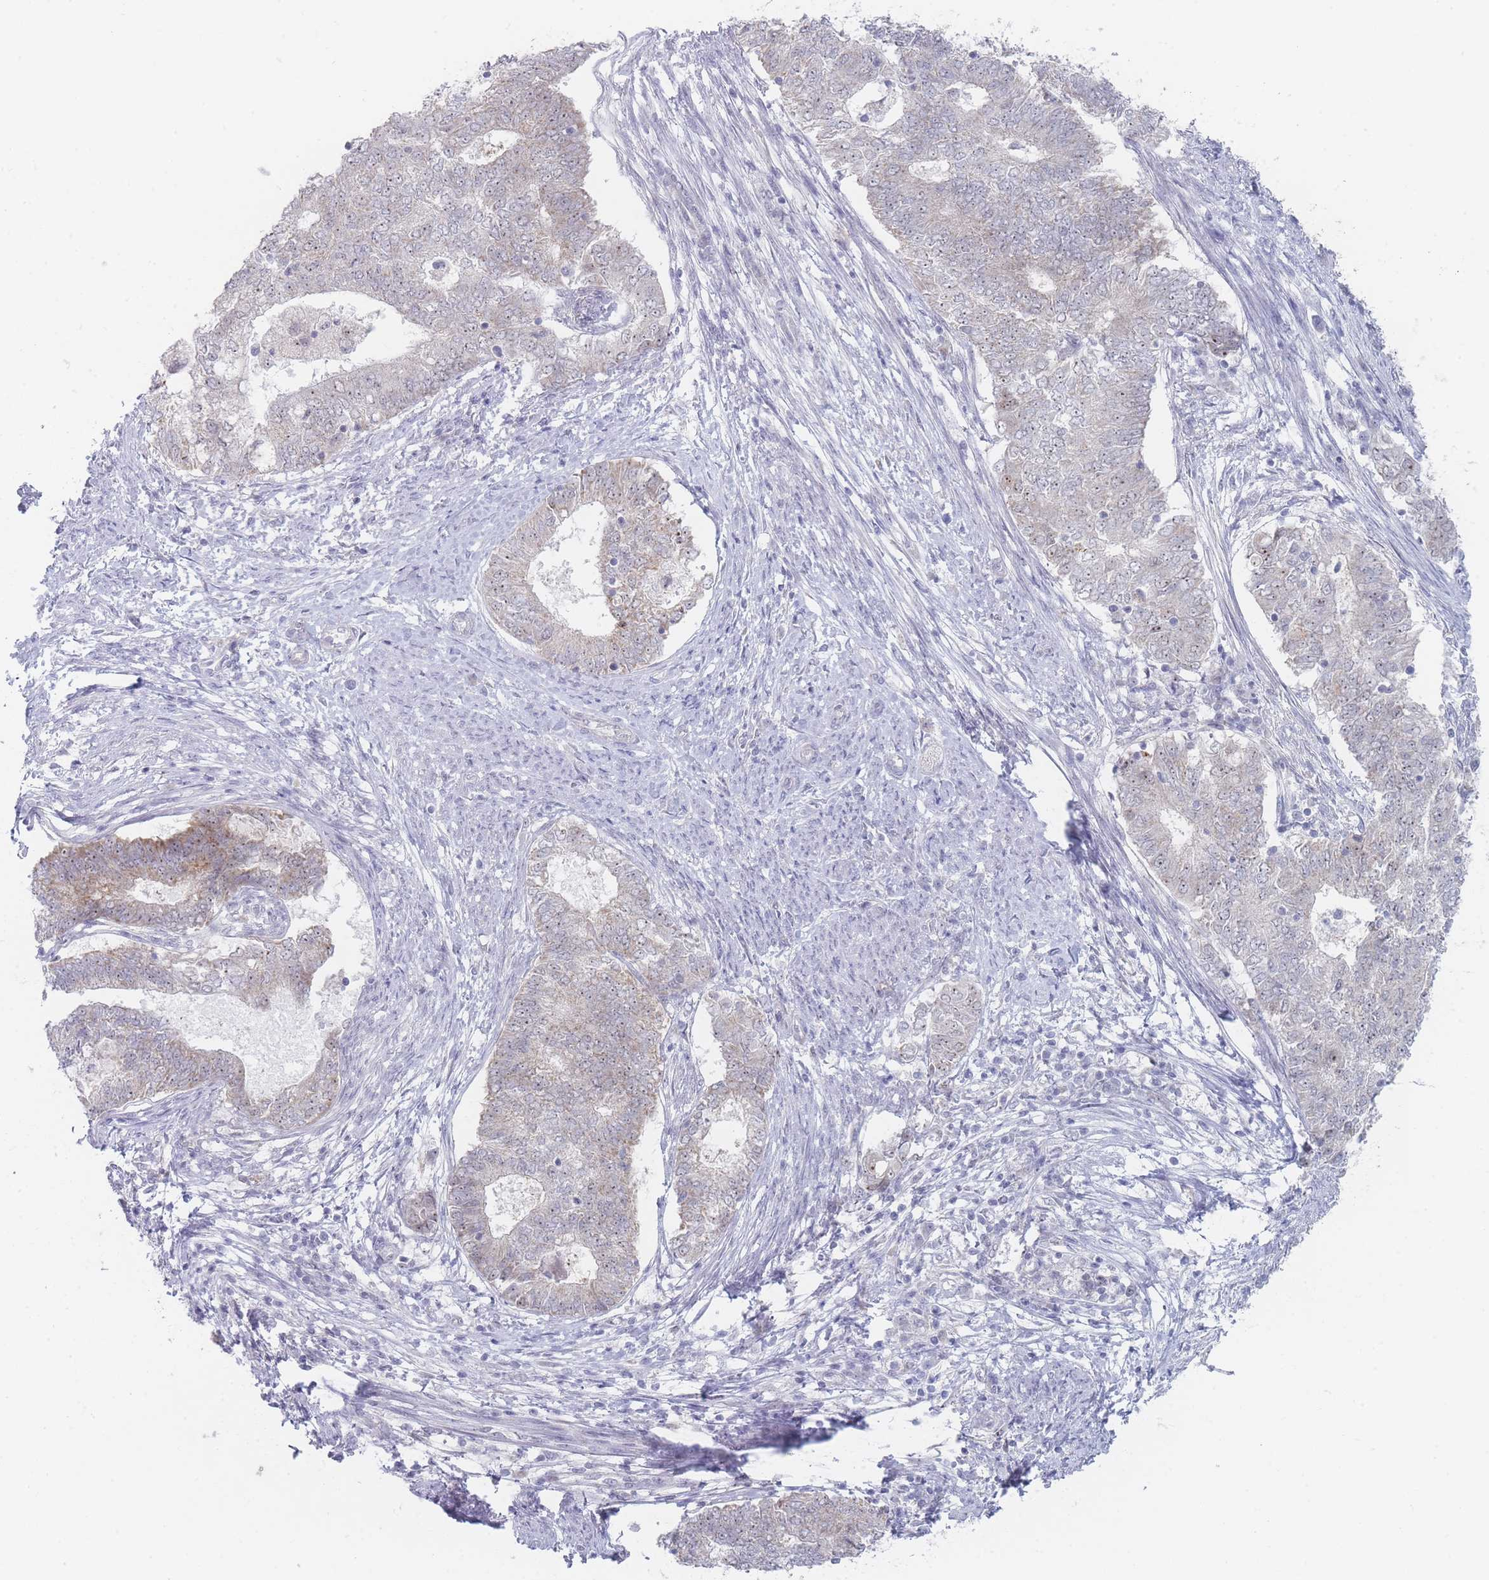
{"staining": {"intensity": "weak", "quantity": "<25%", "location": "cytoplasmic/membranous,nuclear"}, "tissue": "endometrial cancer", "cell_type": "Tumor cells", "image_type": "cancer", "snomed": [{"axis": "morphology", "description": "Adenocarcinoma, NOS"}, {"axis": "topography", "description": "Endometrium"}], "caption": "Immunohistochemistry (IHC) image of neoplastic tissue: human endometrial cancer (adenocarcinoma) stained with DAB demonstrates no significant protein positivity in tumor cells.", "gene": "RNF8", "patient": {"sex": "female", "age": 62}}